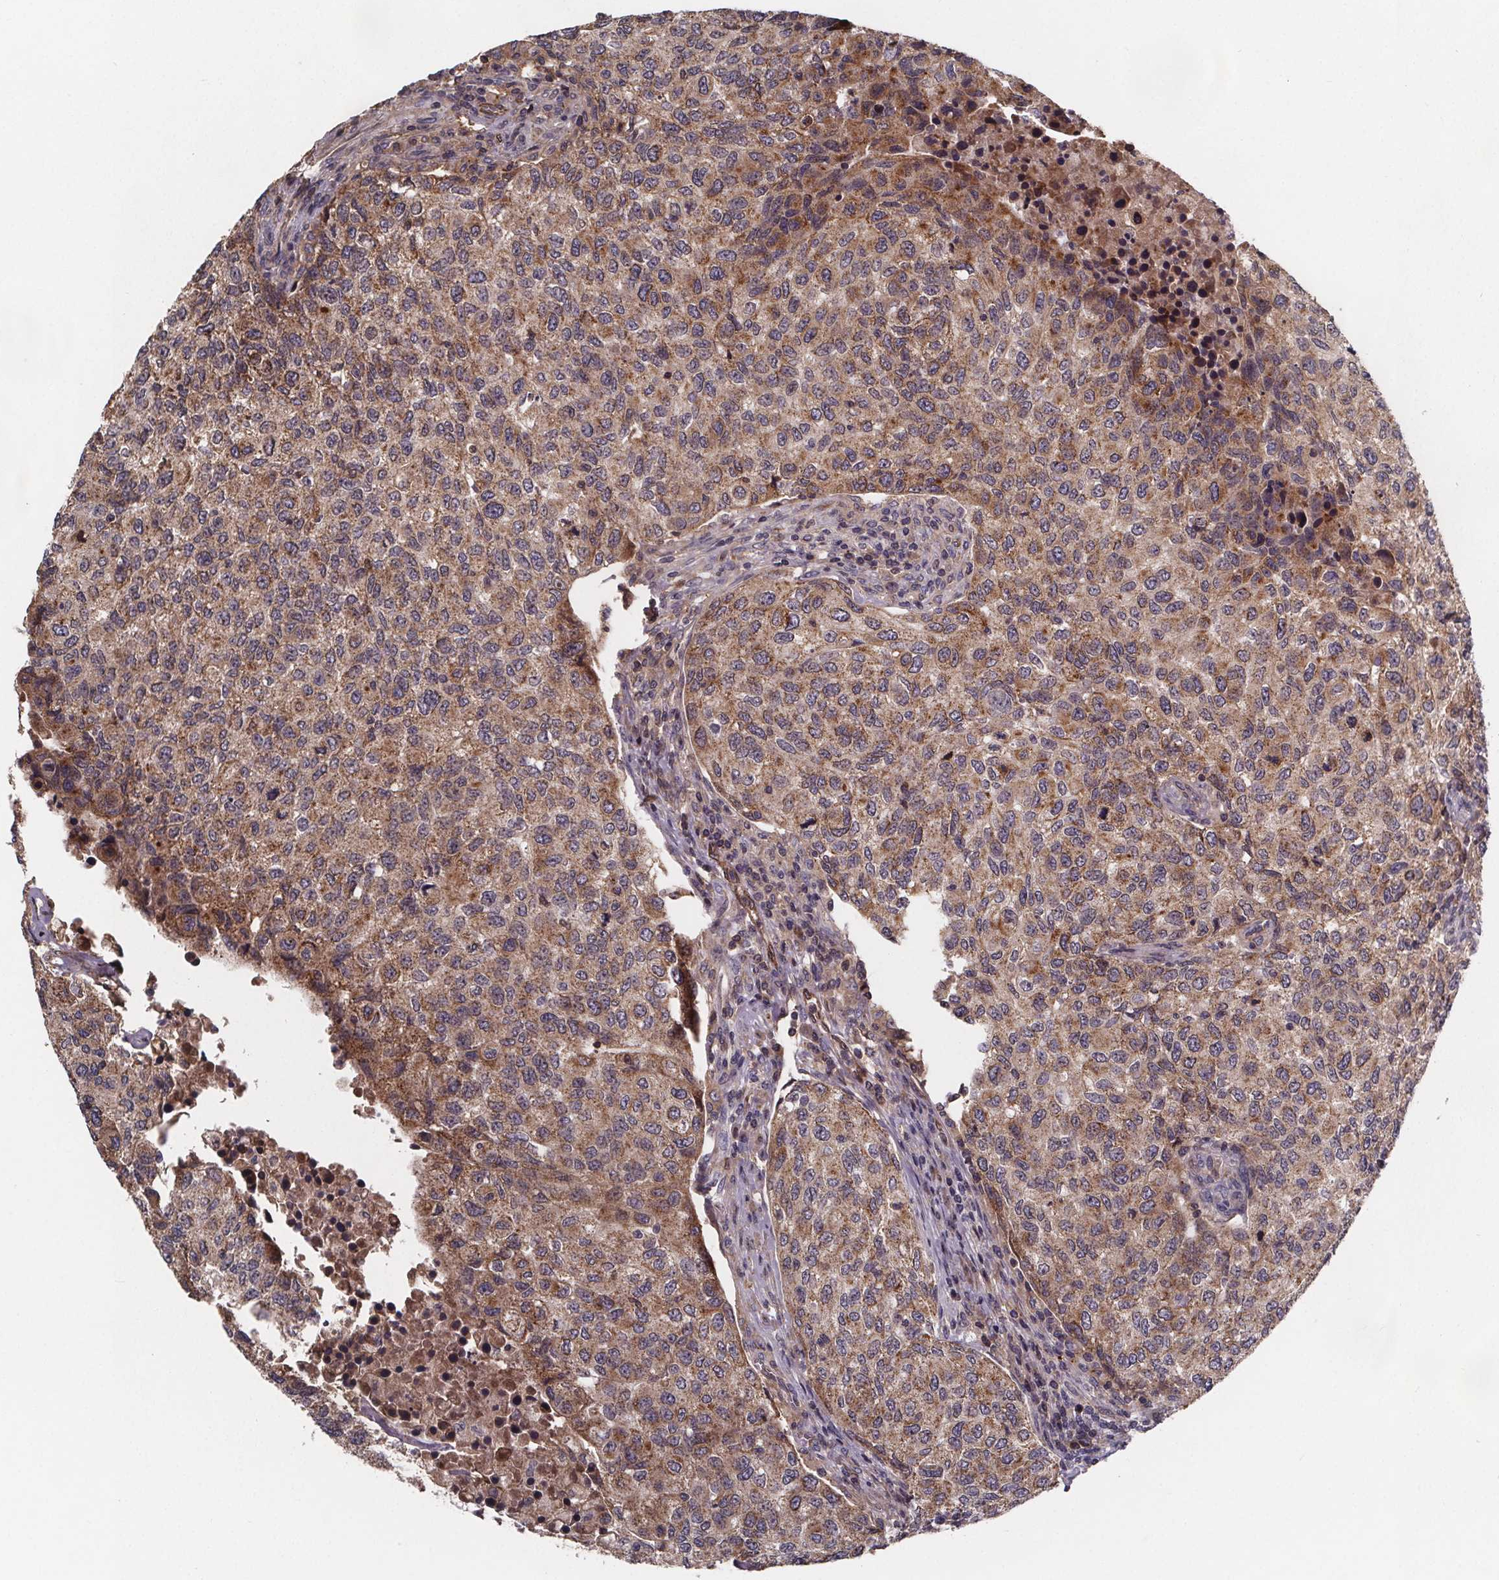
{"staining": {"intensity": "moderate", "quantity": "25%-75%", "location": "cytoplasmic/membranous"}, "tissue": "urothelial cancer", "cell_type": "Tumor cells", "image_type": "cancer", "snomed": [{"axis": "morphology", "description": "Urothelial carcinoma, High grade"}, {"axis": "topography", "description": "Urinary bladder"}], "caption": "High-grade urothelial carcinoma stained with IHC reveals moderate cytoplasmic/membranous expression in about 25%-75% of tumor cells. (Brightfield microscopy of DAB IHC at high magnification).", "gene": "FASTKD3", "patient": {"sex": "female", "age": 78}}